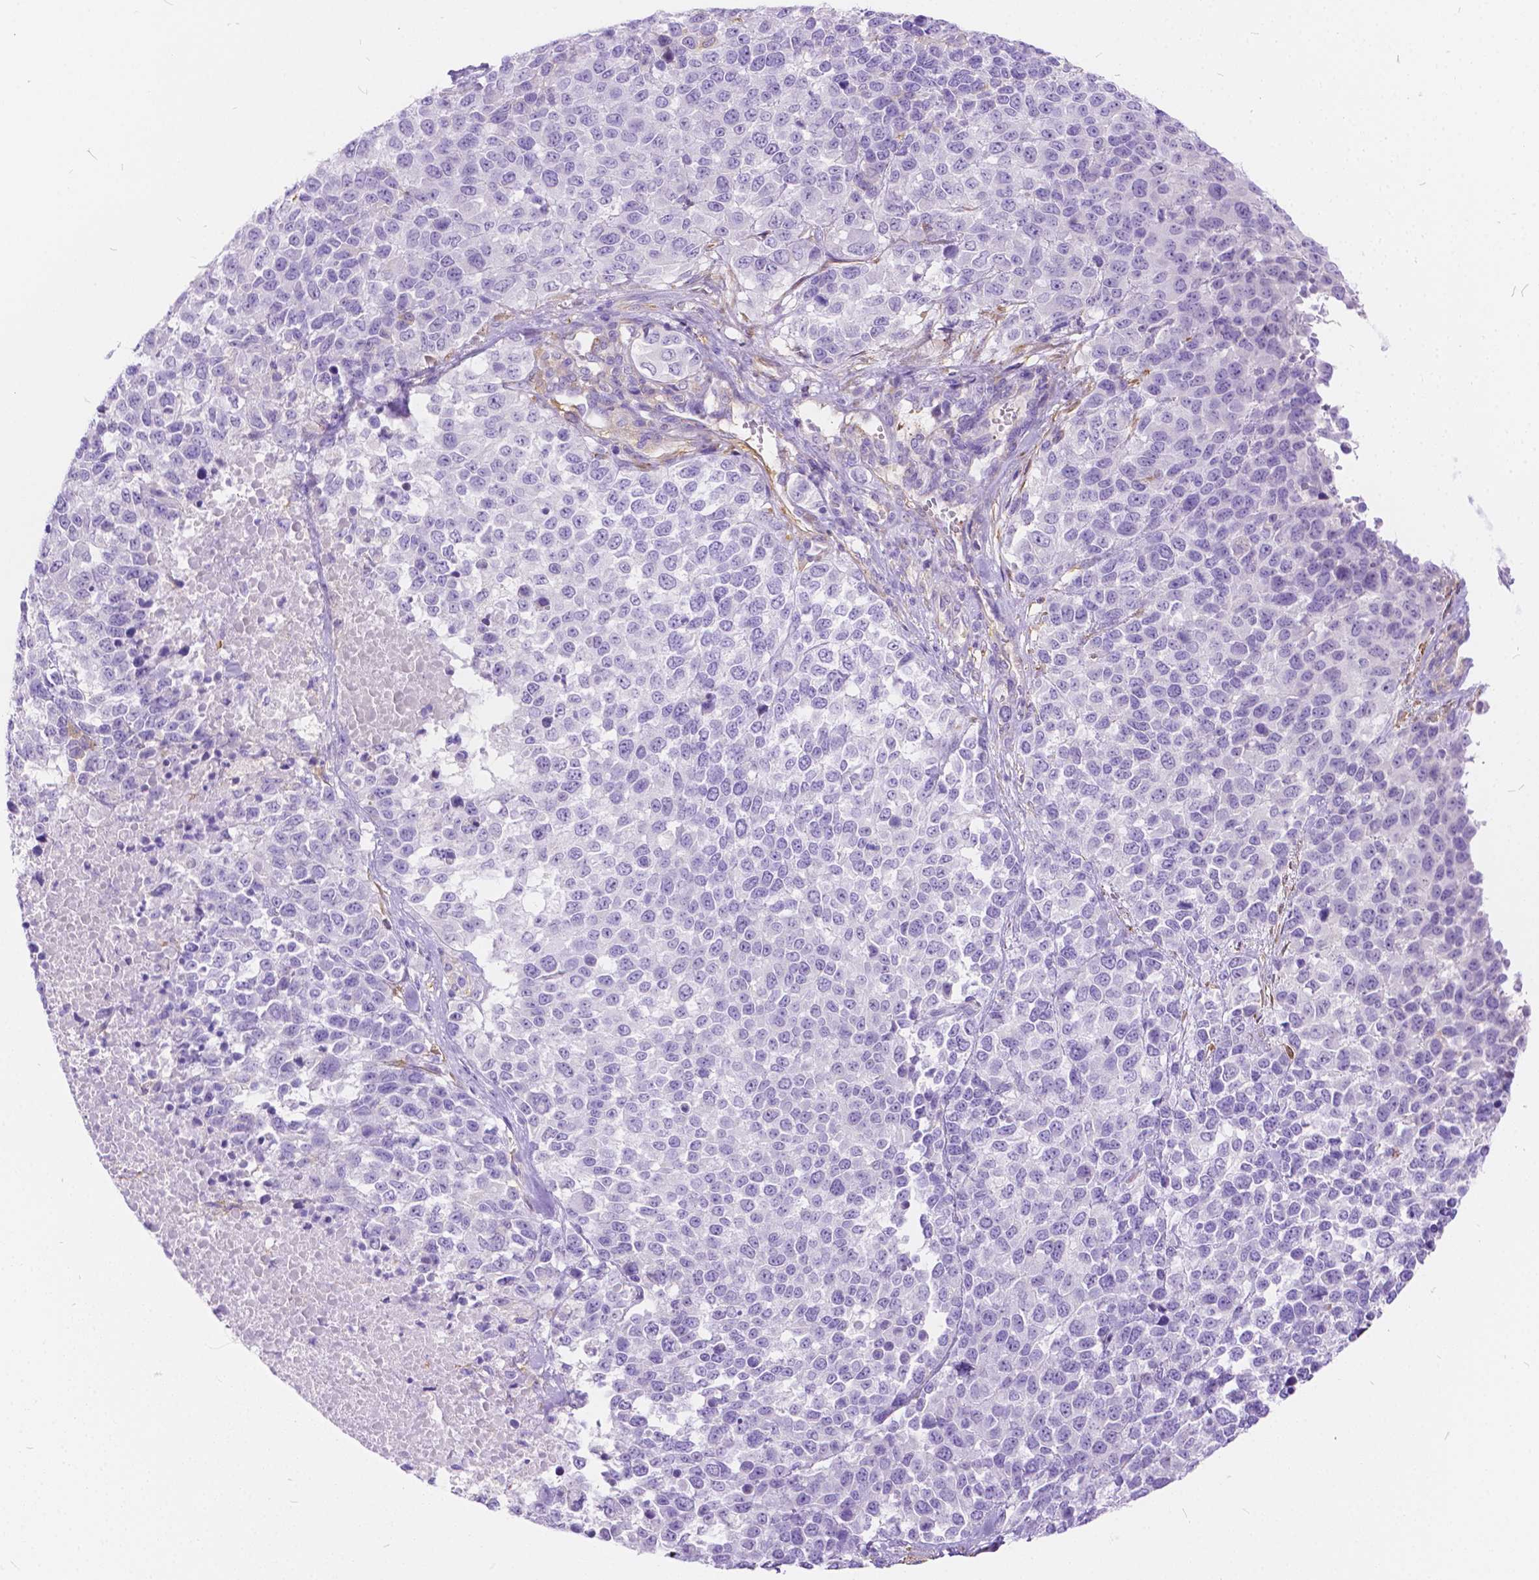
{"staining": {"intensity": "negative", "quantity": "none", "location": "none"}, "tissue": "melanoma", "cell_type": "Tumor cells", "image_type": "cancer", "snomed": [{"axis": "morphology", "description": "Malignant melanoma, Metastatic site"}, {"axis": "topography", "description": "Skin"}], "caption": "Immunohistochemical staining of human melanoma displays no significant staining in tumor cells. (Stains: DAB immunohistochemistry (IHC) with hematoxylin counter stain, Microscopy: brightfield microscopy at high magnification).", "gene": "CHRM1", "patient": {"sex": "male", "age": 84}}